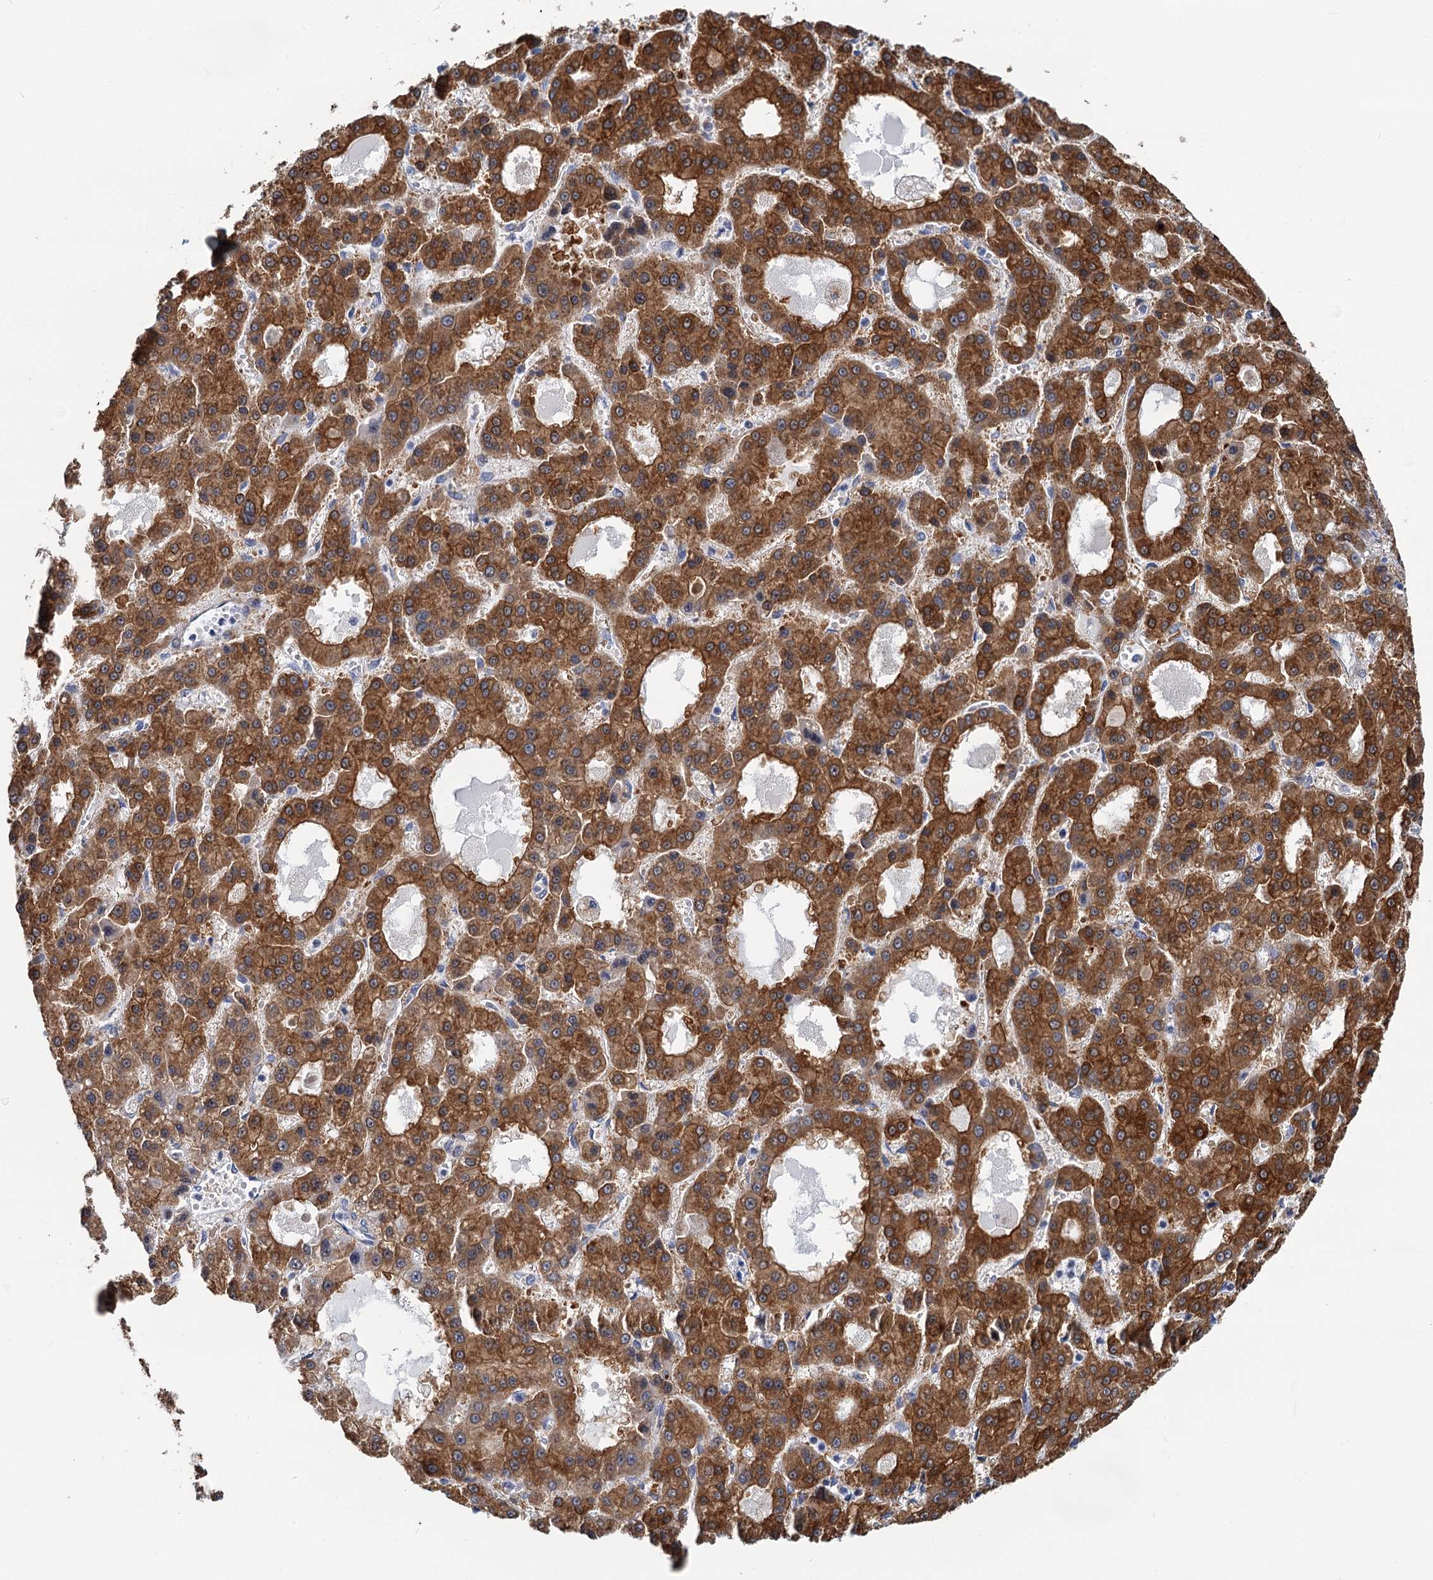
{"staining": {"intensity": "strong", "quantity": ">75%", "location": "cytoplasmic/membranous"}, "tissue": "liver cancer", "cell_type": "Tumor cells", "image_type": "cancer", "snomed": [{"axis": "morphology", "description": "Carcinoma, Hepatocellular, NOS"}, {"axis": "topography", "description": "Liver"}], "caption": "The micrograph reveals immunohistochemical staining of liver cancer (hepatocellular carcinoma). There is strong cytoplasmic/membranous expression is seen in approximately >75% of tumor cells.", "gene": "BET1L", "patient": {"sex": "male", "age": 70}}